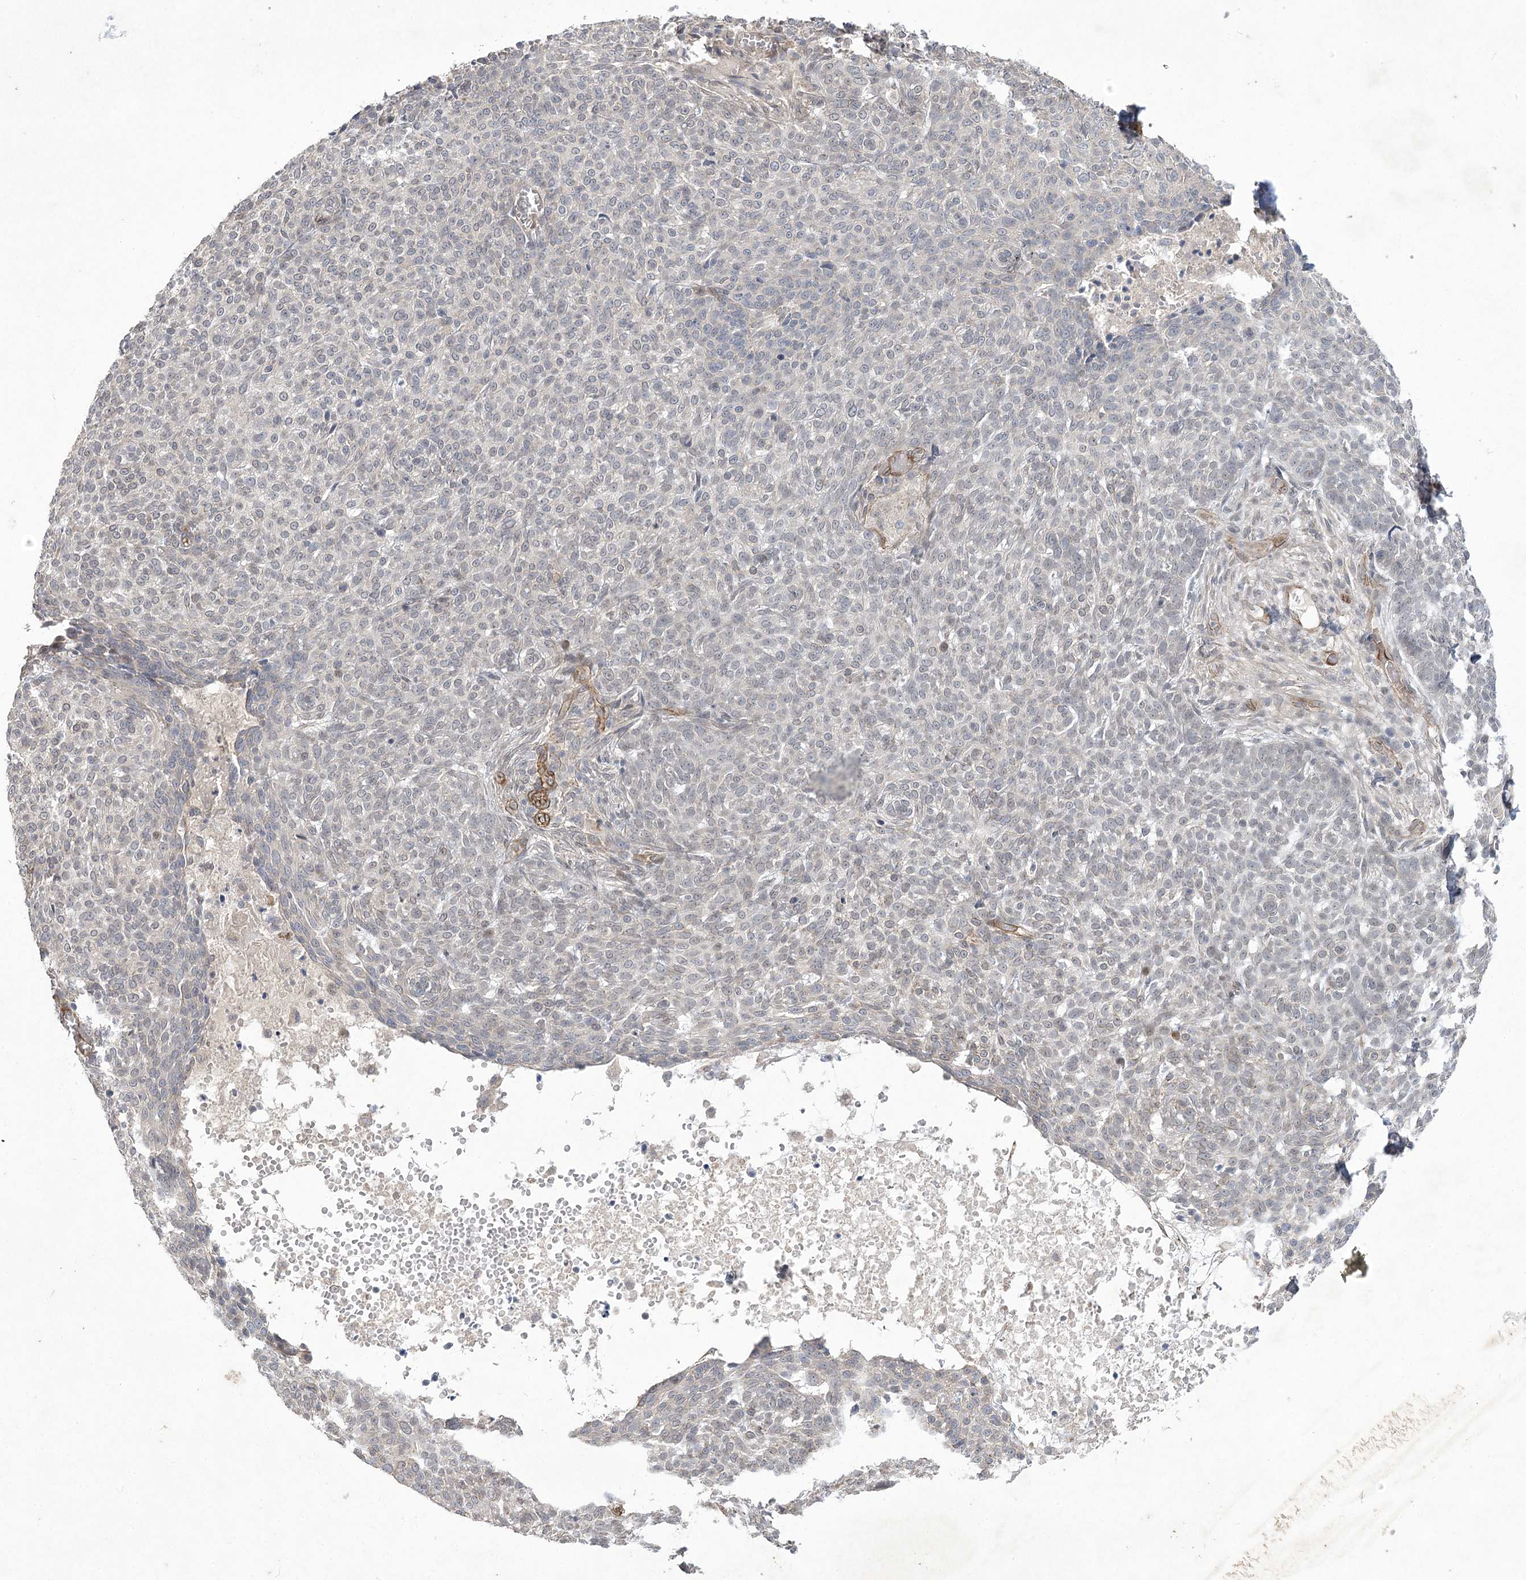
{"staining": {"intensity": "weak", "quantity": "<25%", "location": "nuclear"}, "tissue": "skin cancer", "cell_type": "Tumor cells", "image_type": "cancer", "snomed": [{"axis": "morphology", "description": "Basal cell carcinoma"}, {"axis": "topography", "description": "Skin"}], "caption": "Immunohistochemistry (IHC) of human basal cell carcinoma (skin) exhibits no positivity in tumor cells.", "gene": "AMTN", "patient": {"sex": "male", "age": 85}}